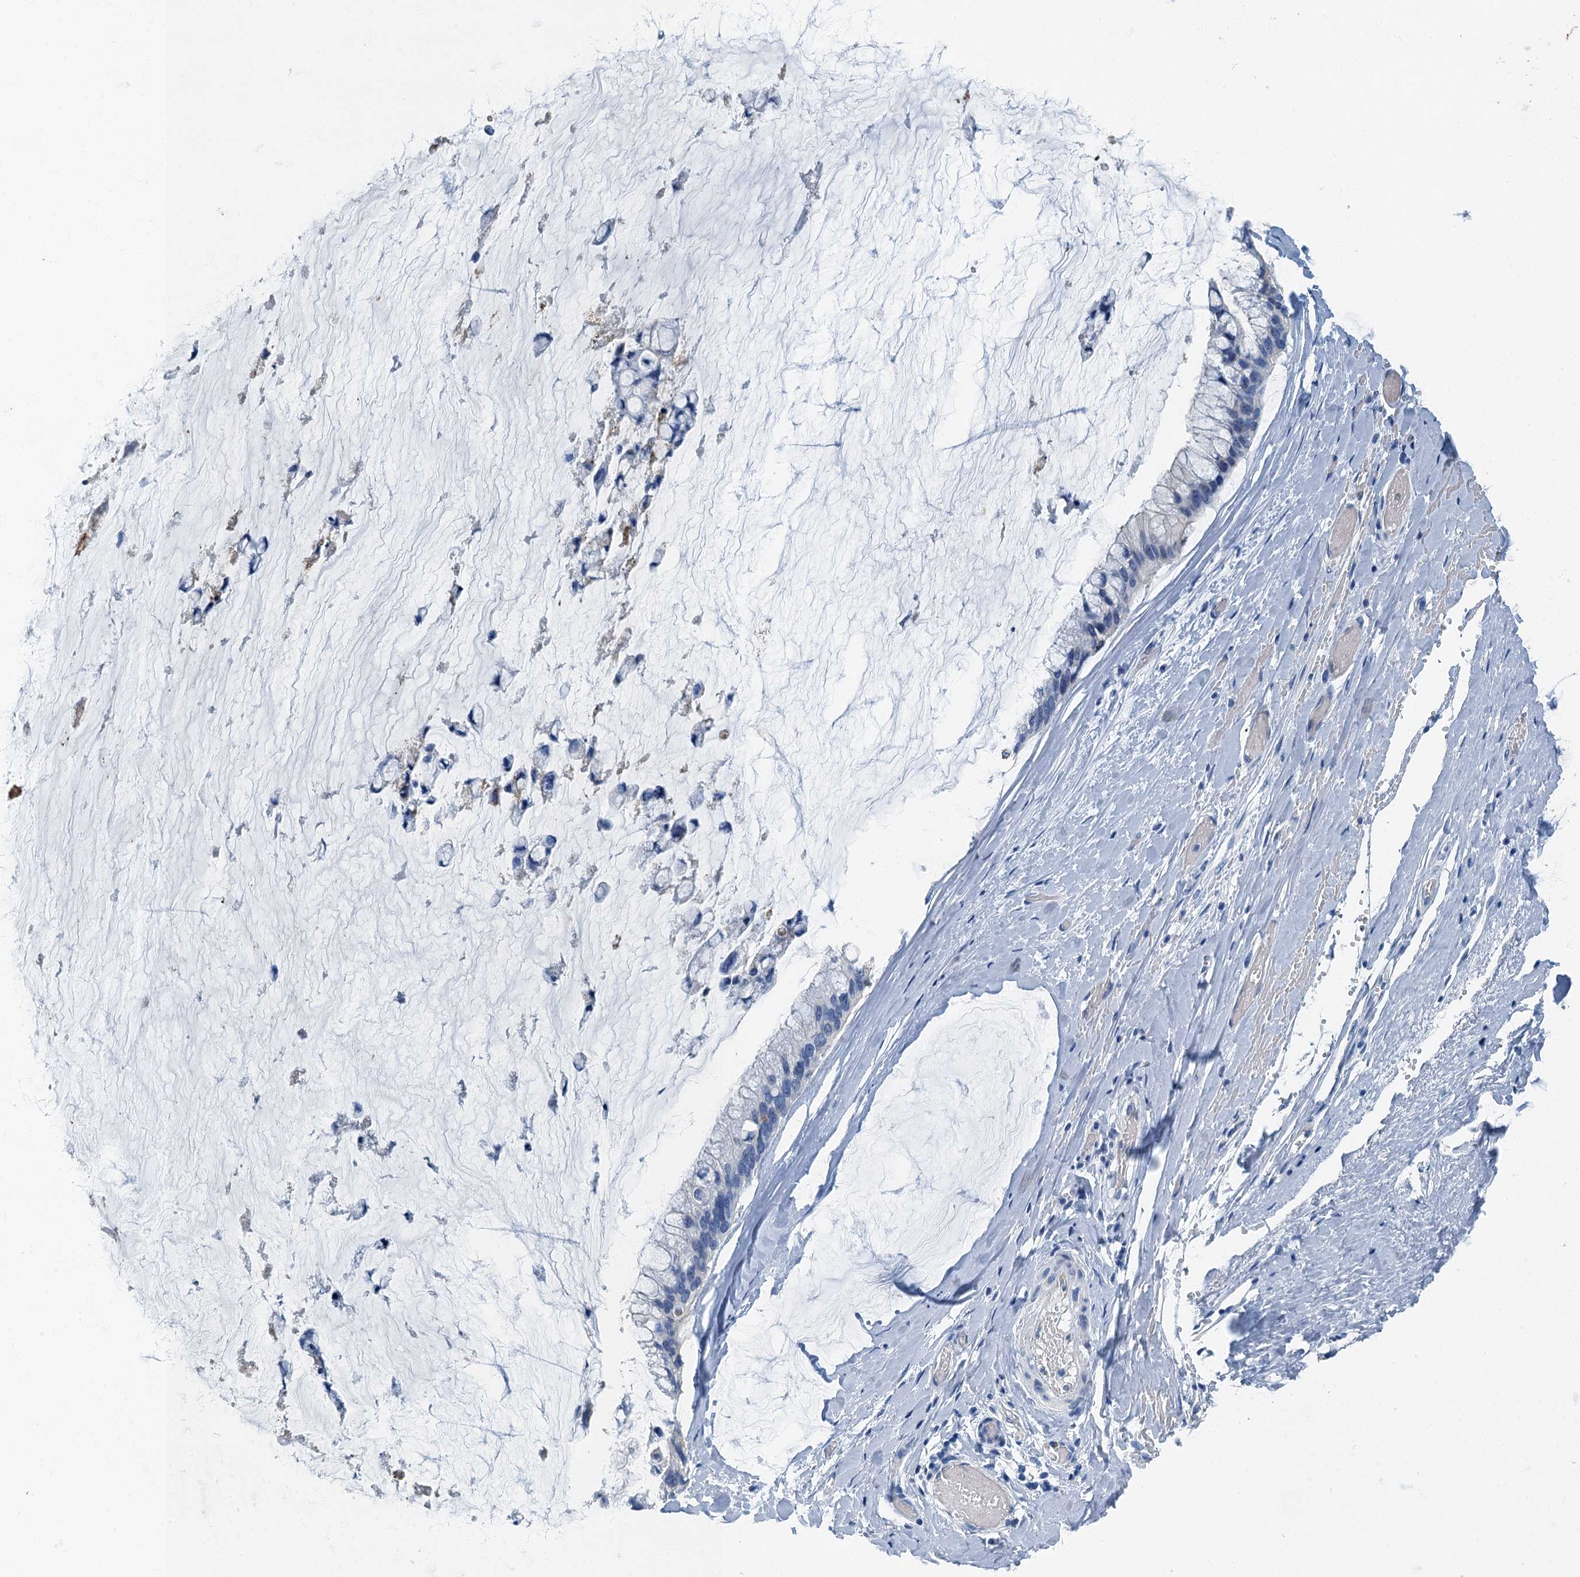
{"staining": {"intensity": "negative", "quantity": "none", "location": "none"}, "tissue": "ovarian cancer", "cell_type": "Tumor cells", "image_type": "cancer", "snomed": [{"axis": "morphology", "description": "Cystadenocarcinoma, mucinous, NOS"}, {"axis": "topography", "description": "Ovary"}], "caption": "An IHC micrograph of ovarian cancer is shown. There is no staining in tumor cells of ovarian cancer. Nuclei are stained in blue.", "gene": "GADL1", "patient": {"sex": "female", "age": 39}}